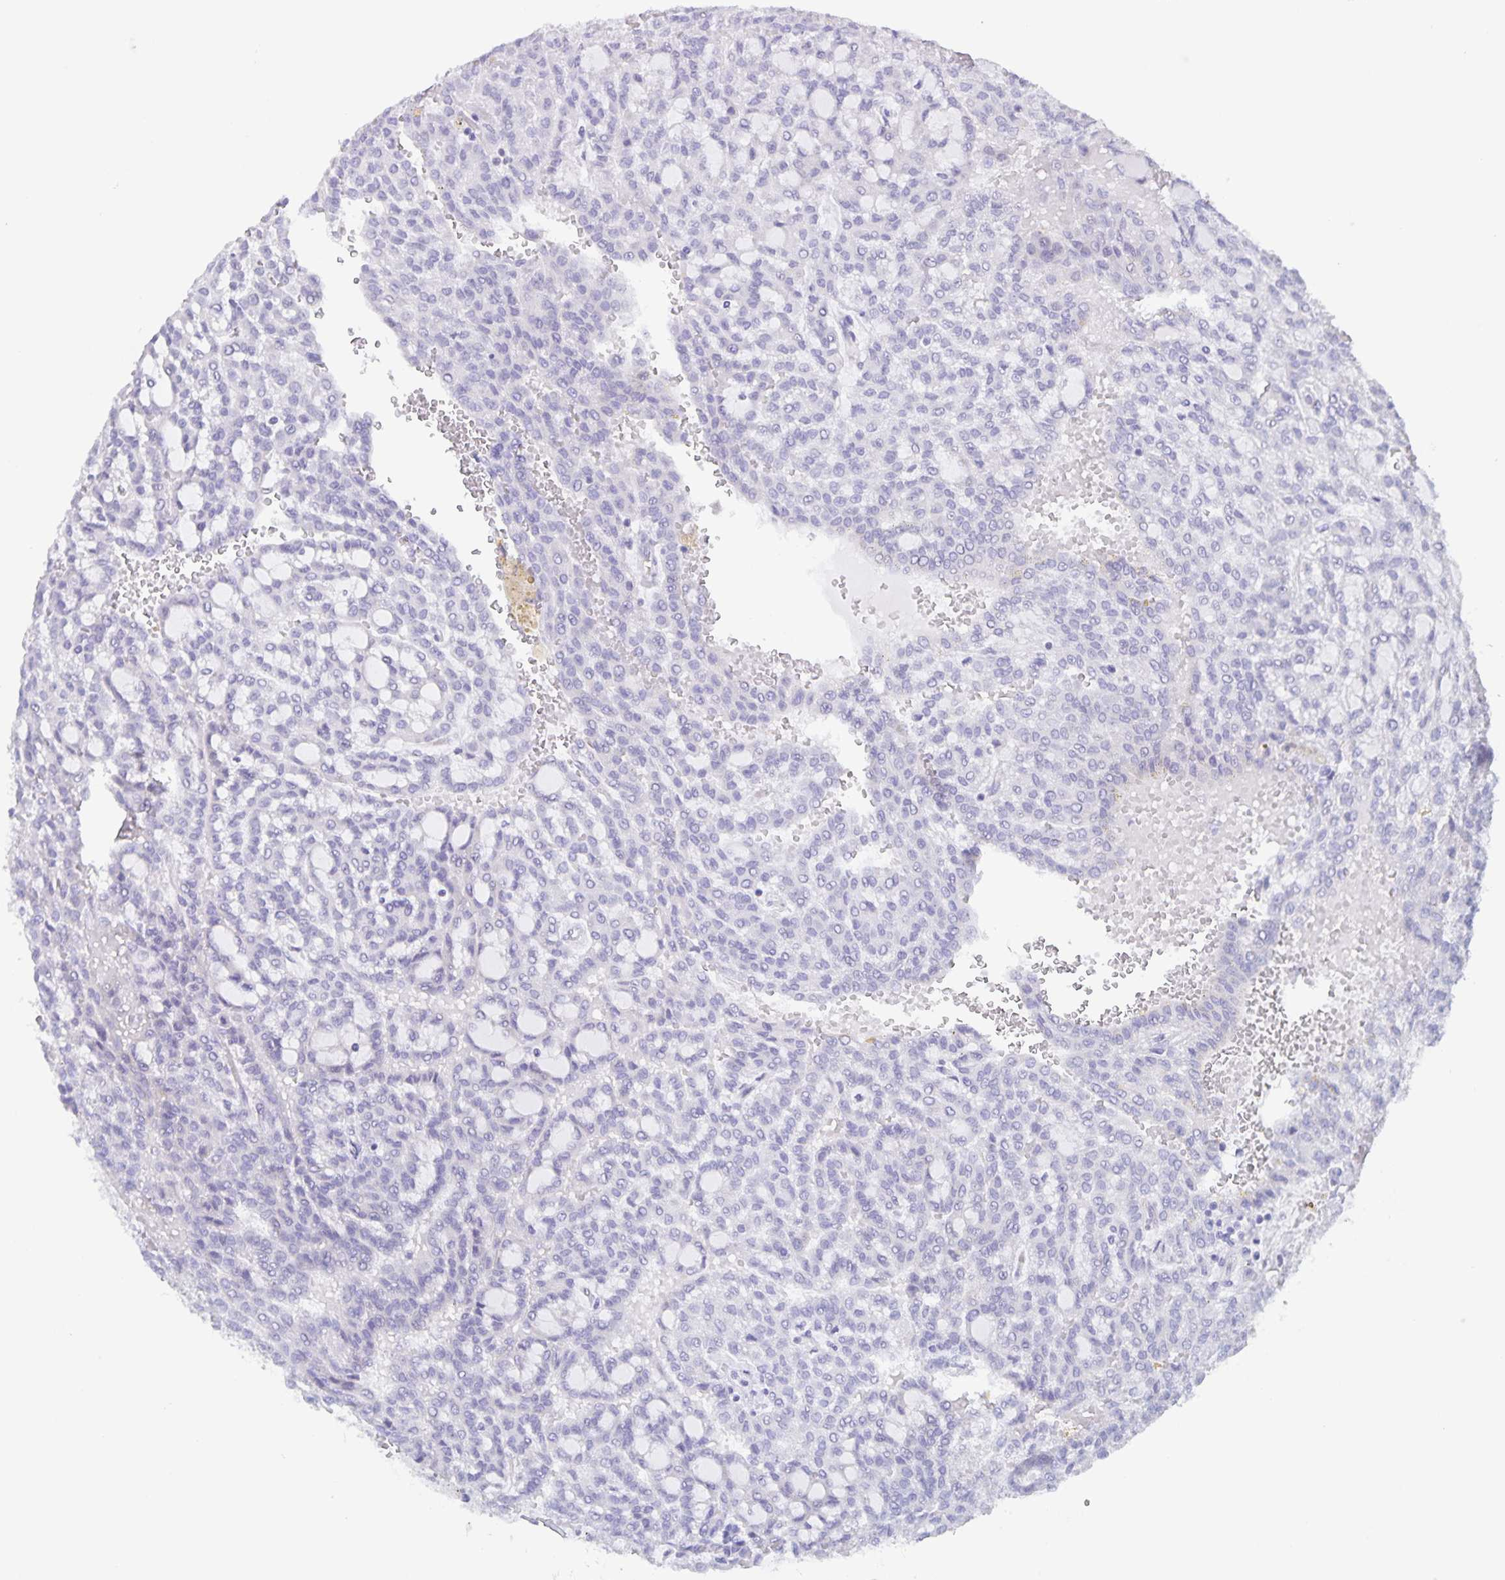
{"staining": {"intensity": "negative", "quantity": "none", "location": "none"}, "tissue": "renal cancer", "cell_type": "Tumor cells", "image_type": "cancer", "snomed": [{"axis": "morphology", "description": "Adenocarcinoma, NOS"}, {"axis": "topography", "description": "Kidney"}], "caption": "Tumor cells are negative for brown protein staining in renal adenocarcinoma.", "gene": "AQP4", "patient": {"sex": "male", "age": 63}}